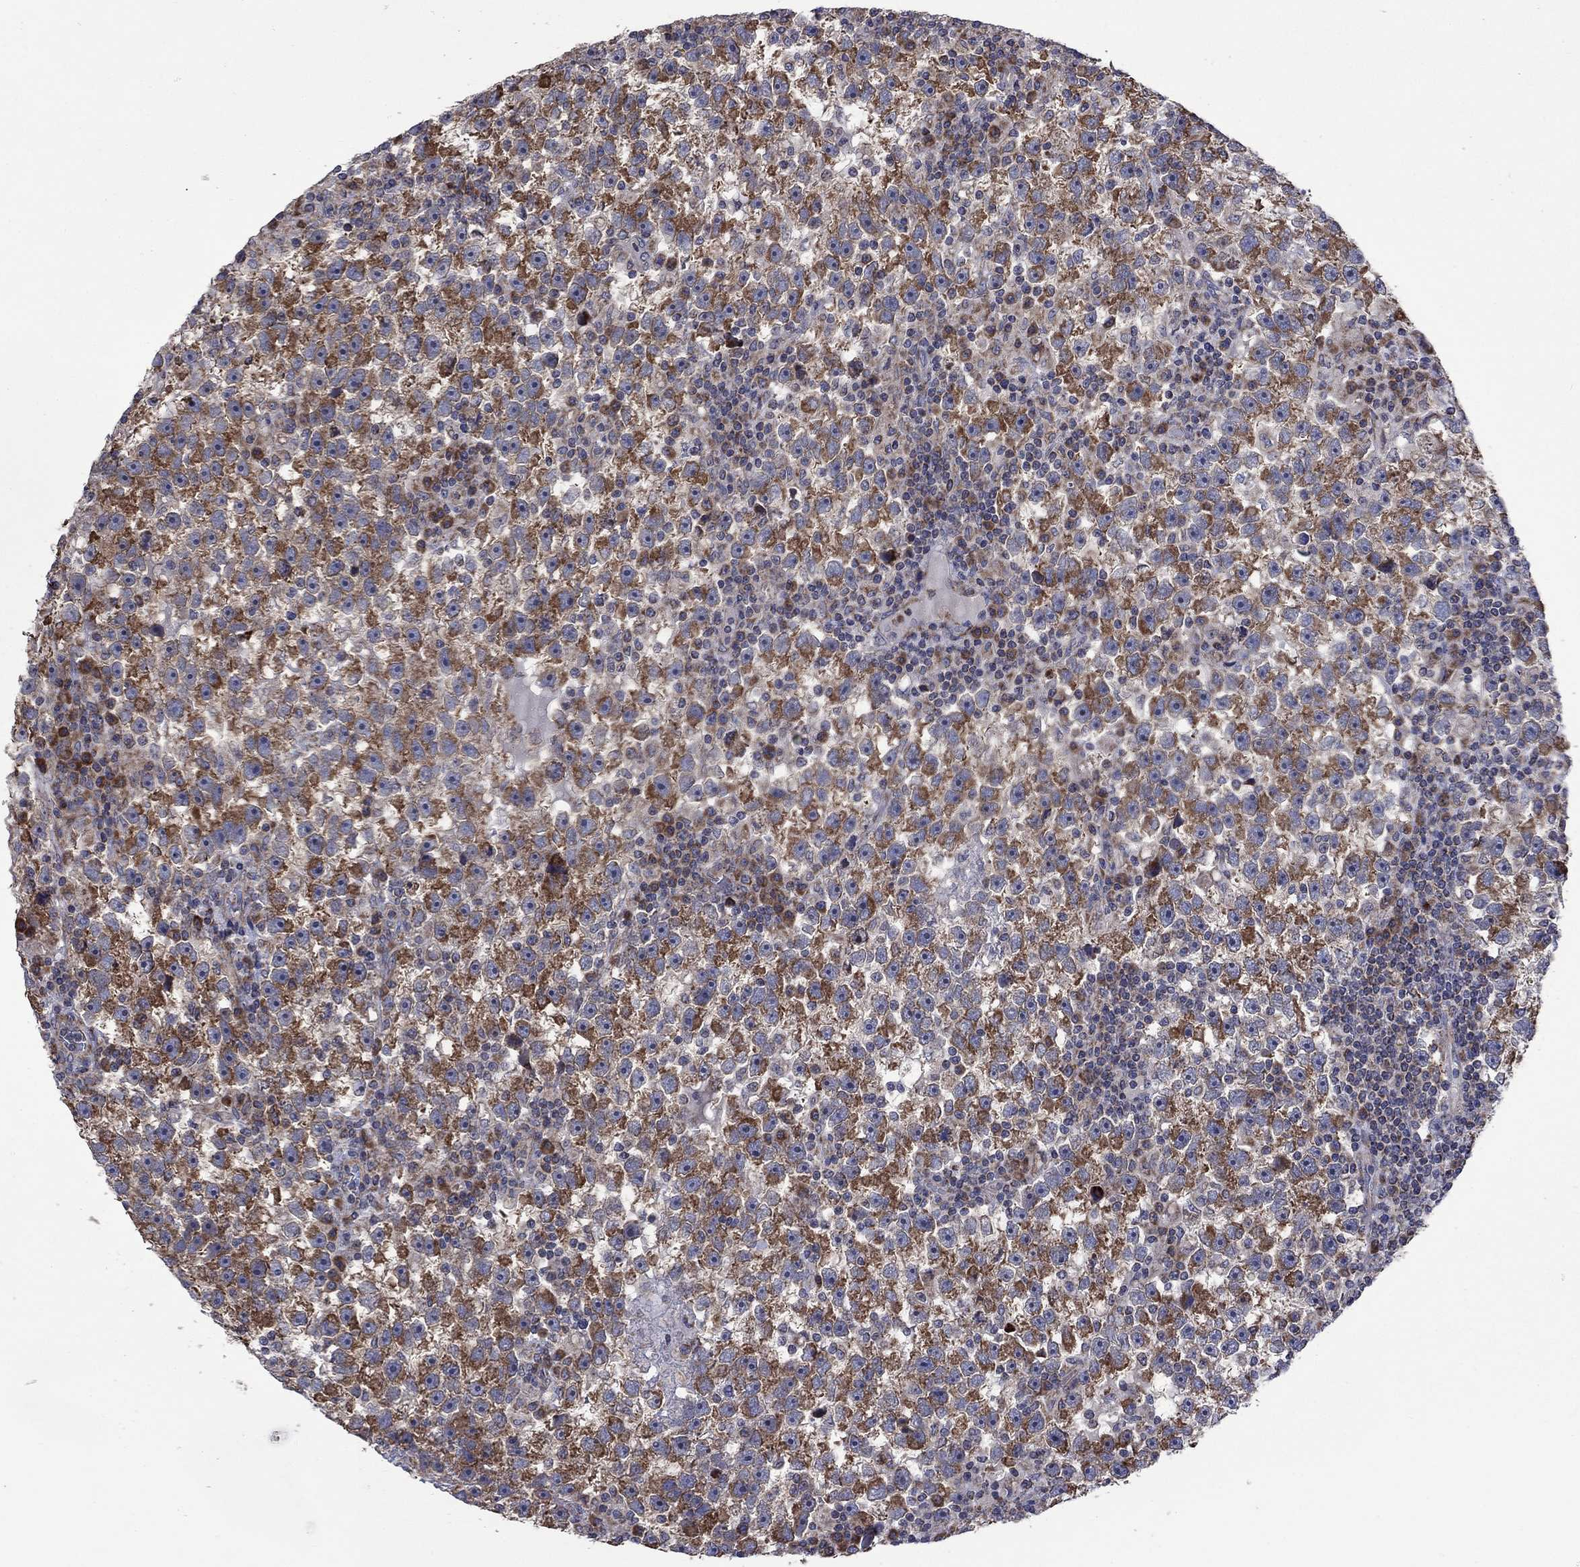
{"staining": {"intensity": "strong", "quantity": "25%-75%", "location": "cytoplasmic/membranous"}, "tissue": "testis cancer", "cell_type": "Tumor cells", "image_type": "cancer", "snomed": [{"axis": "morphology", "description": "Seminoma, NOS"}, {"axis": "topography", "description": "Testis"}], "caption": "Tumor cells display high levels of strong cytoplasmic/membranous expression in about 25%-75% of cells in testis cancer. Using DAB (brown) and hematoxylin (blue) stains, captured at high magnification using brightfield microscopy.", "gene": "RPLP0", "patient": {"sex": "male", "age": 47}}